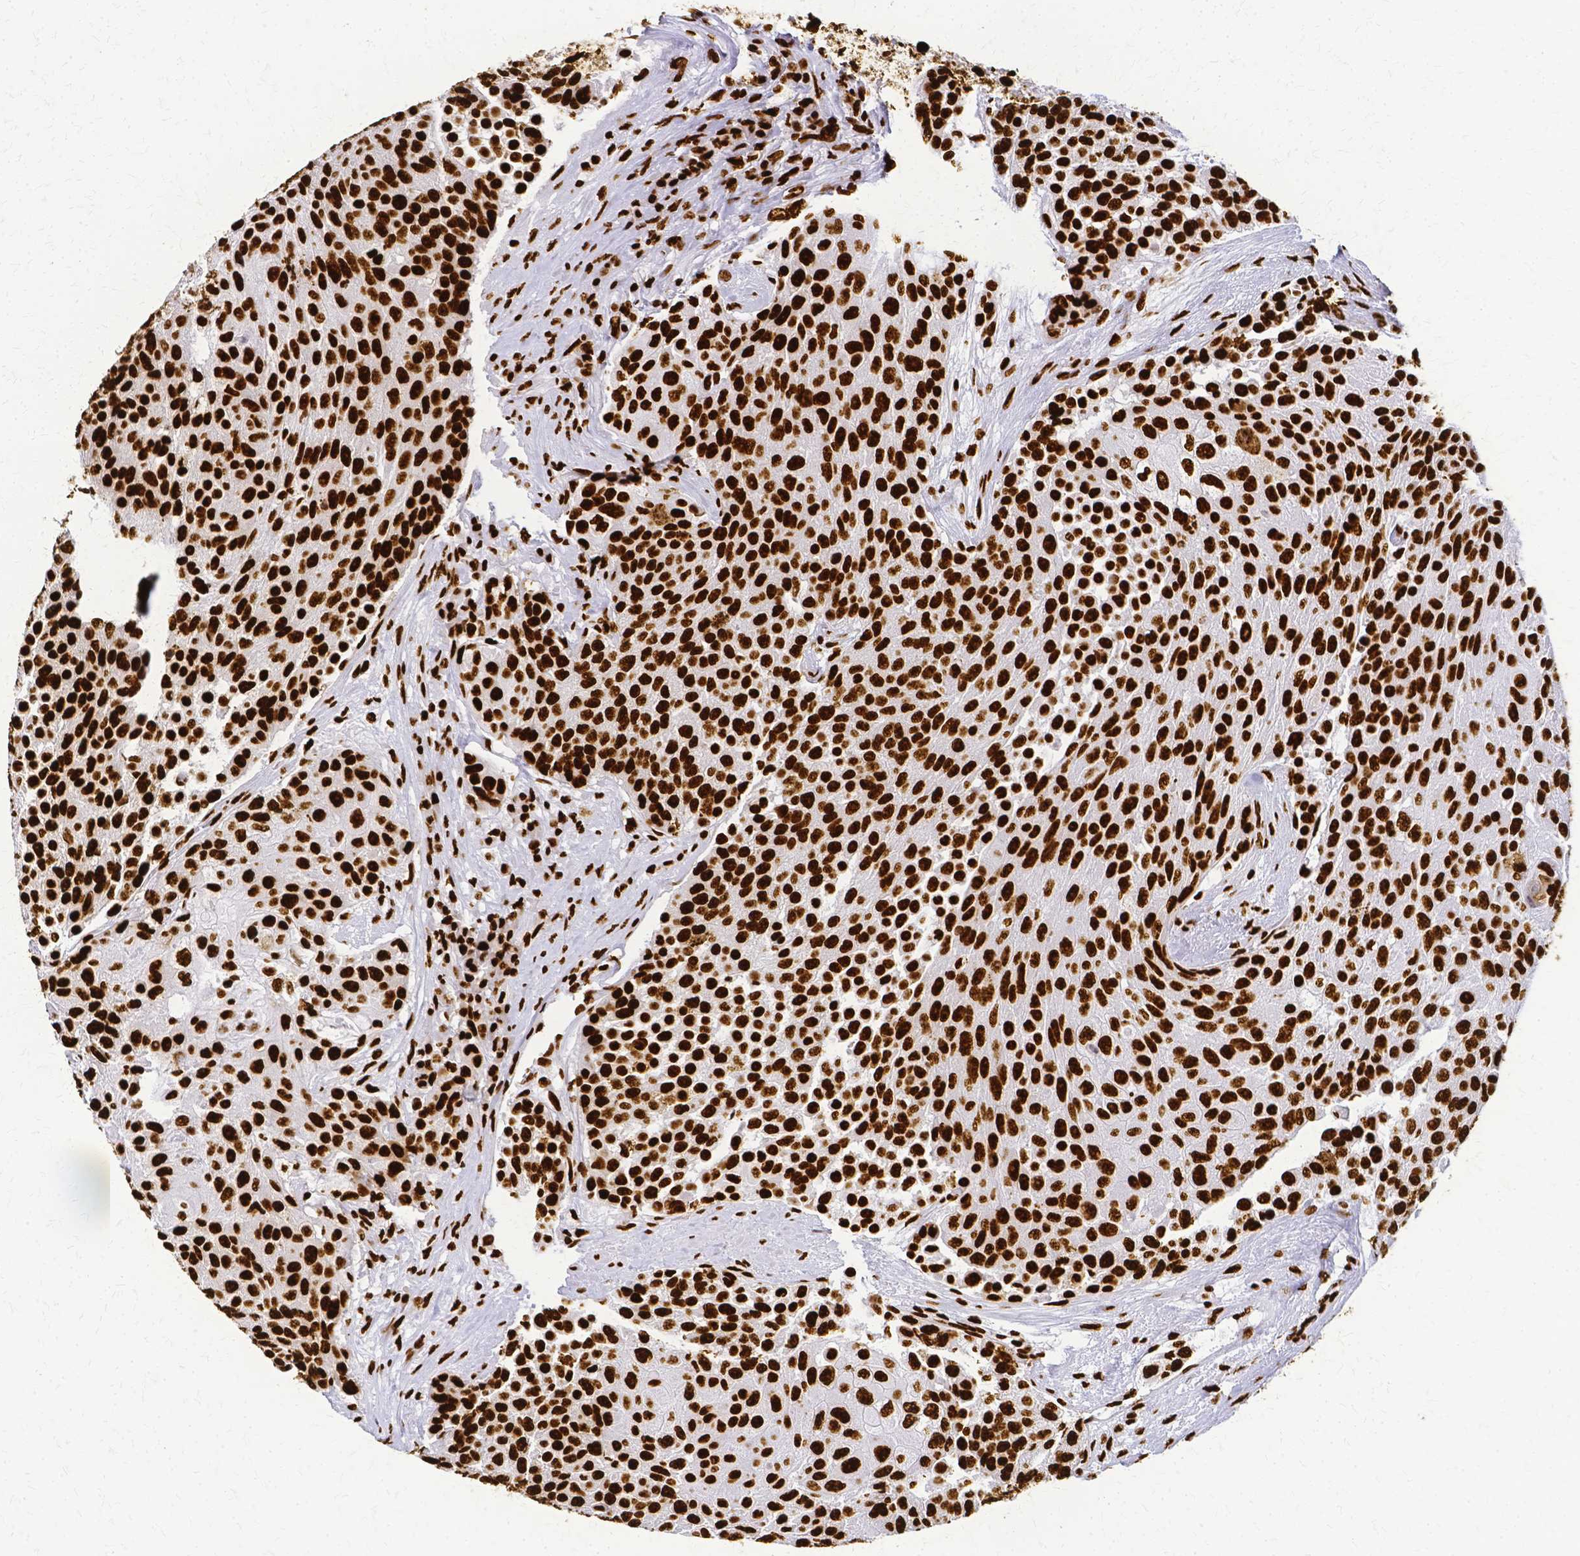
{"staining": {"intensity": "strong", "quantity": ">75%", "location": "nuclear"}, "tissue": "urothelial cancer", "cell_type": "Tumor cells", "image_type": "cancer", "snomed": [{"axis": "morphology", "description": "Urothelial carcinoma, High grade"}, {"axis": "topography", "description": "Urinary bladder"}], "caption": "Brown immunohistochemical staining in urothelial cancer shows strong nuclear staining in approximately >75% of tumor cells. (DAB (3,3'-diaminobenzidine) IHC, brown staining for protein, blue staining for nuclei).", "gene": "SFPQ", "patient": {"sex": "female", "age": 63}}